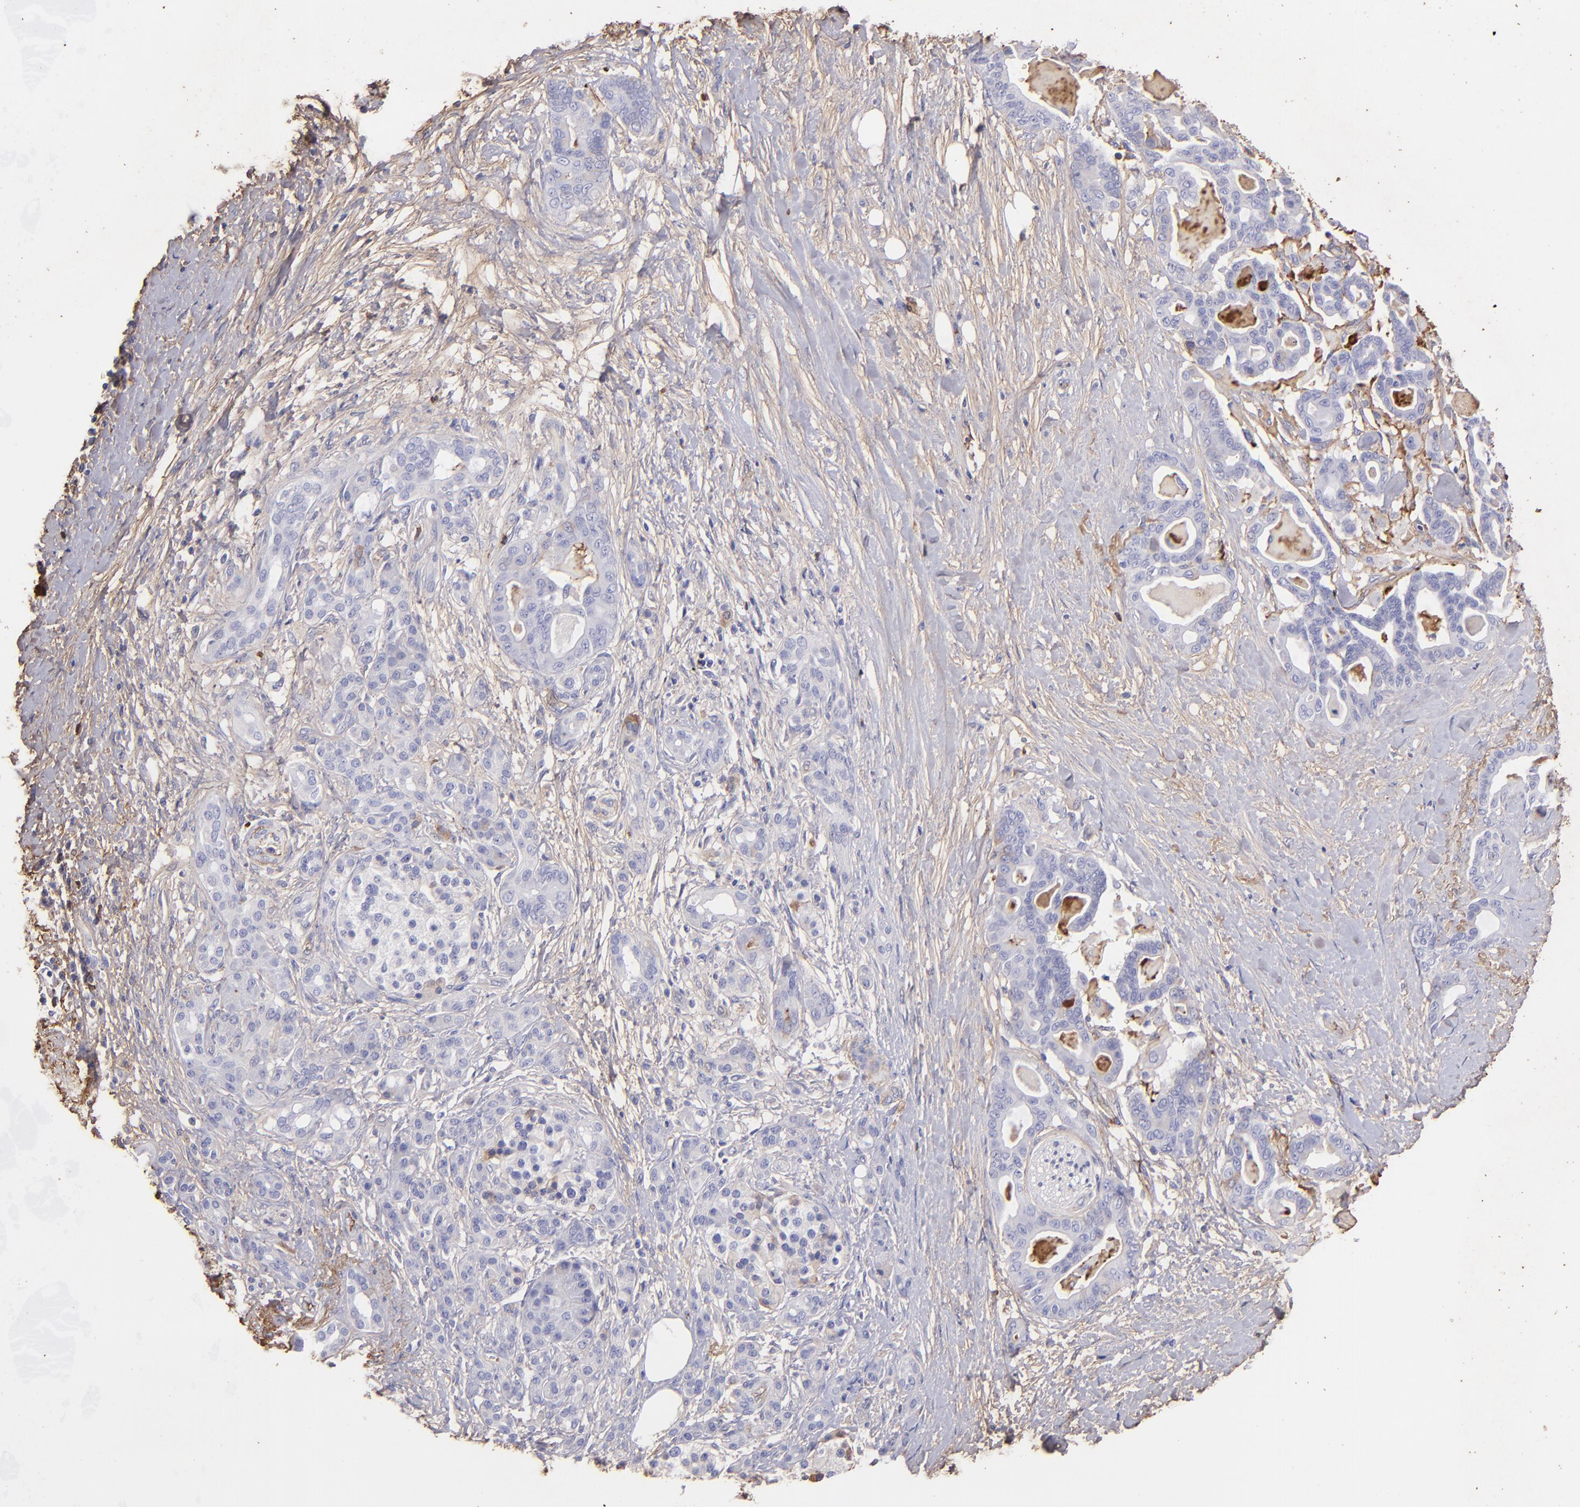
{"staining": {"intensity": "negative", "quantity": "none", "location": "none"}, "tissue": "pancreatic cancer", "cell_type": "Tumor cells", "image_type": "cancer", "snomed": [{"axis": "morphology", "description": "Adenocarcinoma, NOS"}, {"axis": "topography", "description": "Pancreas"}], "caption": "Pancreatic cancer (adenocarcinoma) was stained to show a protein in brown. There is no significant expression in tumor cells.", "gene": "FGB", "patient": {"sex": "male", "age": 63}}